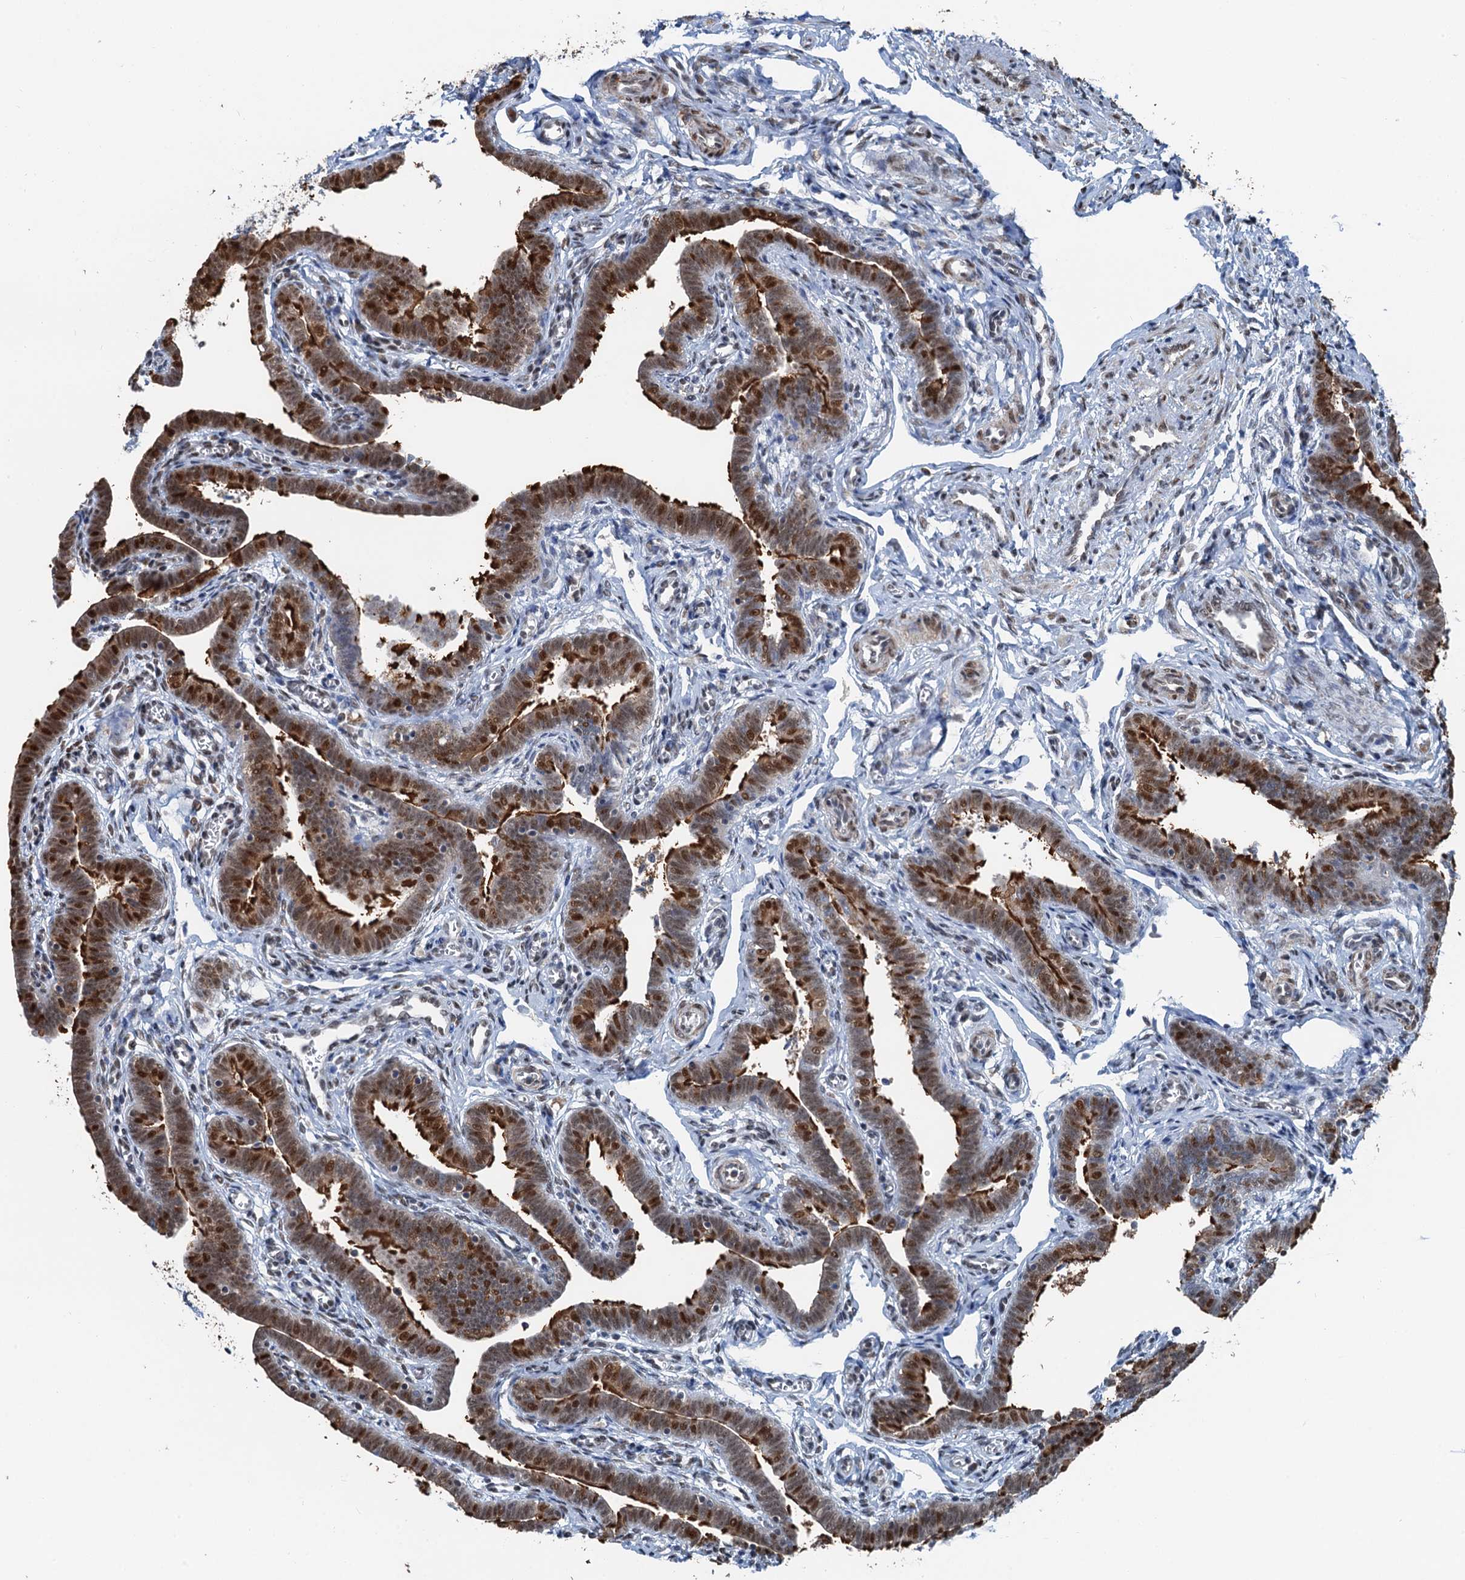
{"staining": {"intensity": "strong", "quantity": ">75%", "location": "cytoplasmic/membranous,nuclear"}, "tissue": "fallopian tube", "cell_type": "Glandular cells", "image_type": "normal", "snomed": [{"axis": "morphology", "description": "Normal tissue, NOS"}, {"axis": "topography", "description": "Fallopian tube"}], "caption": "High-power microscopy captured an immunohistochemistry (IHC) photomicrograph of normal fallopian tube, revealing strong cytoplasmic/membranous,nuclear expression in about >75% of glandular cells.", "gene": "CFDP1", "patient": {"sex": "female", "age": 36}}